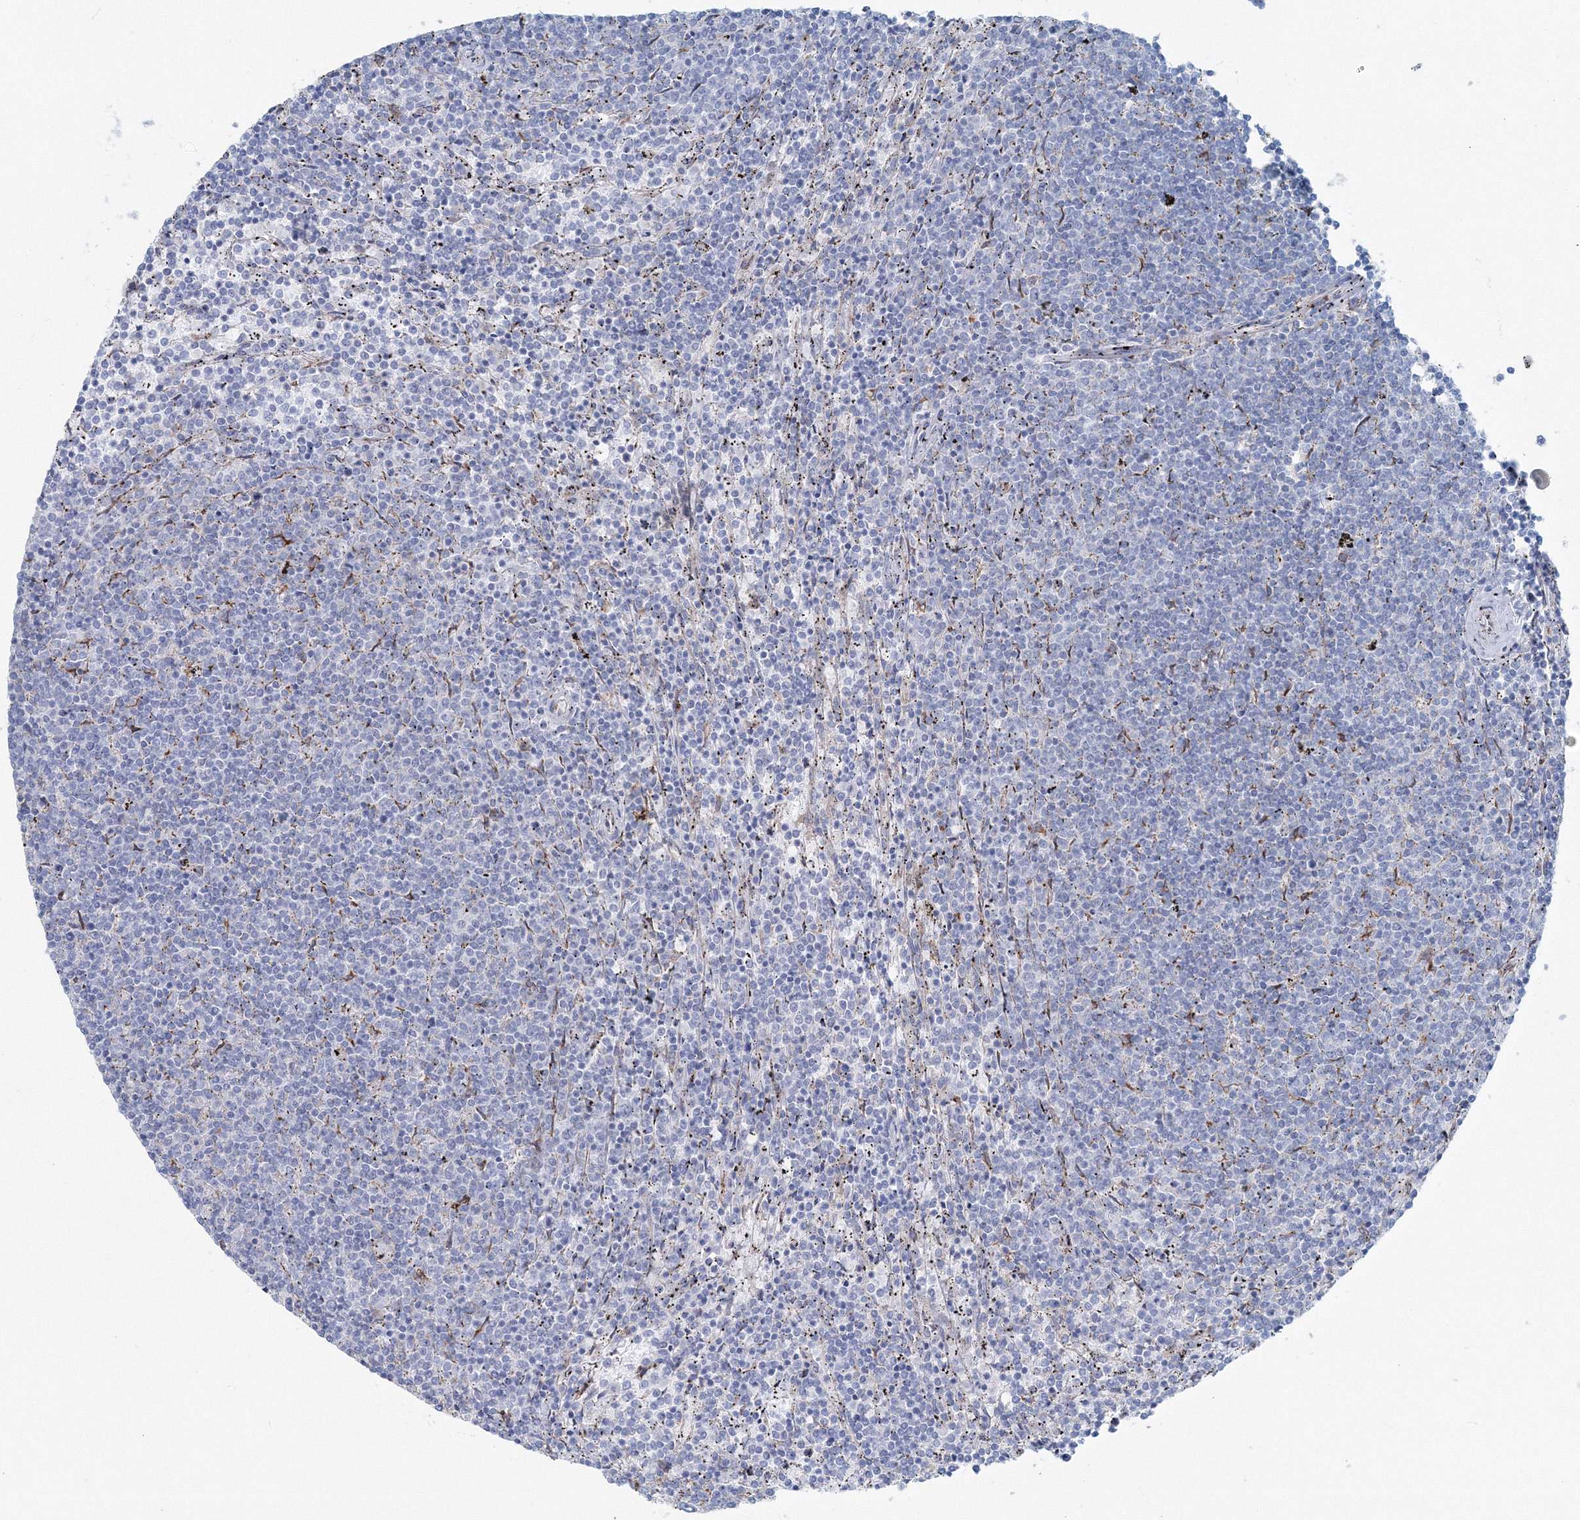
{"staining": {"intensity": "negative", "quantity": "none", "location": "none"}, "tissue": "lymphoma", "cell_type": "Tumor cells", "image_type": "cancer", "snomed": [{"axis": "morphology", "description": "Malignant lymphoma, non-Hodgkin's type, Low grade"}, {"axis": "topography", "description": "Spleen"}], "caption": "Immunohistochemical staining of low-grade malignant lymphoma, non-Hodgkin's type reveals no significant expression in tumor cells.", "gene": "RCN1", "patient": {"sex": "female", "age": 50}}